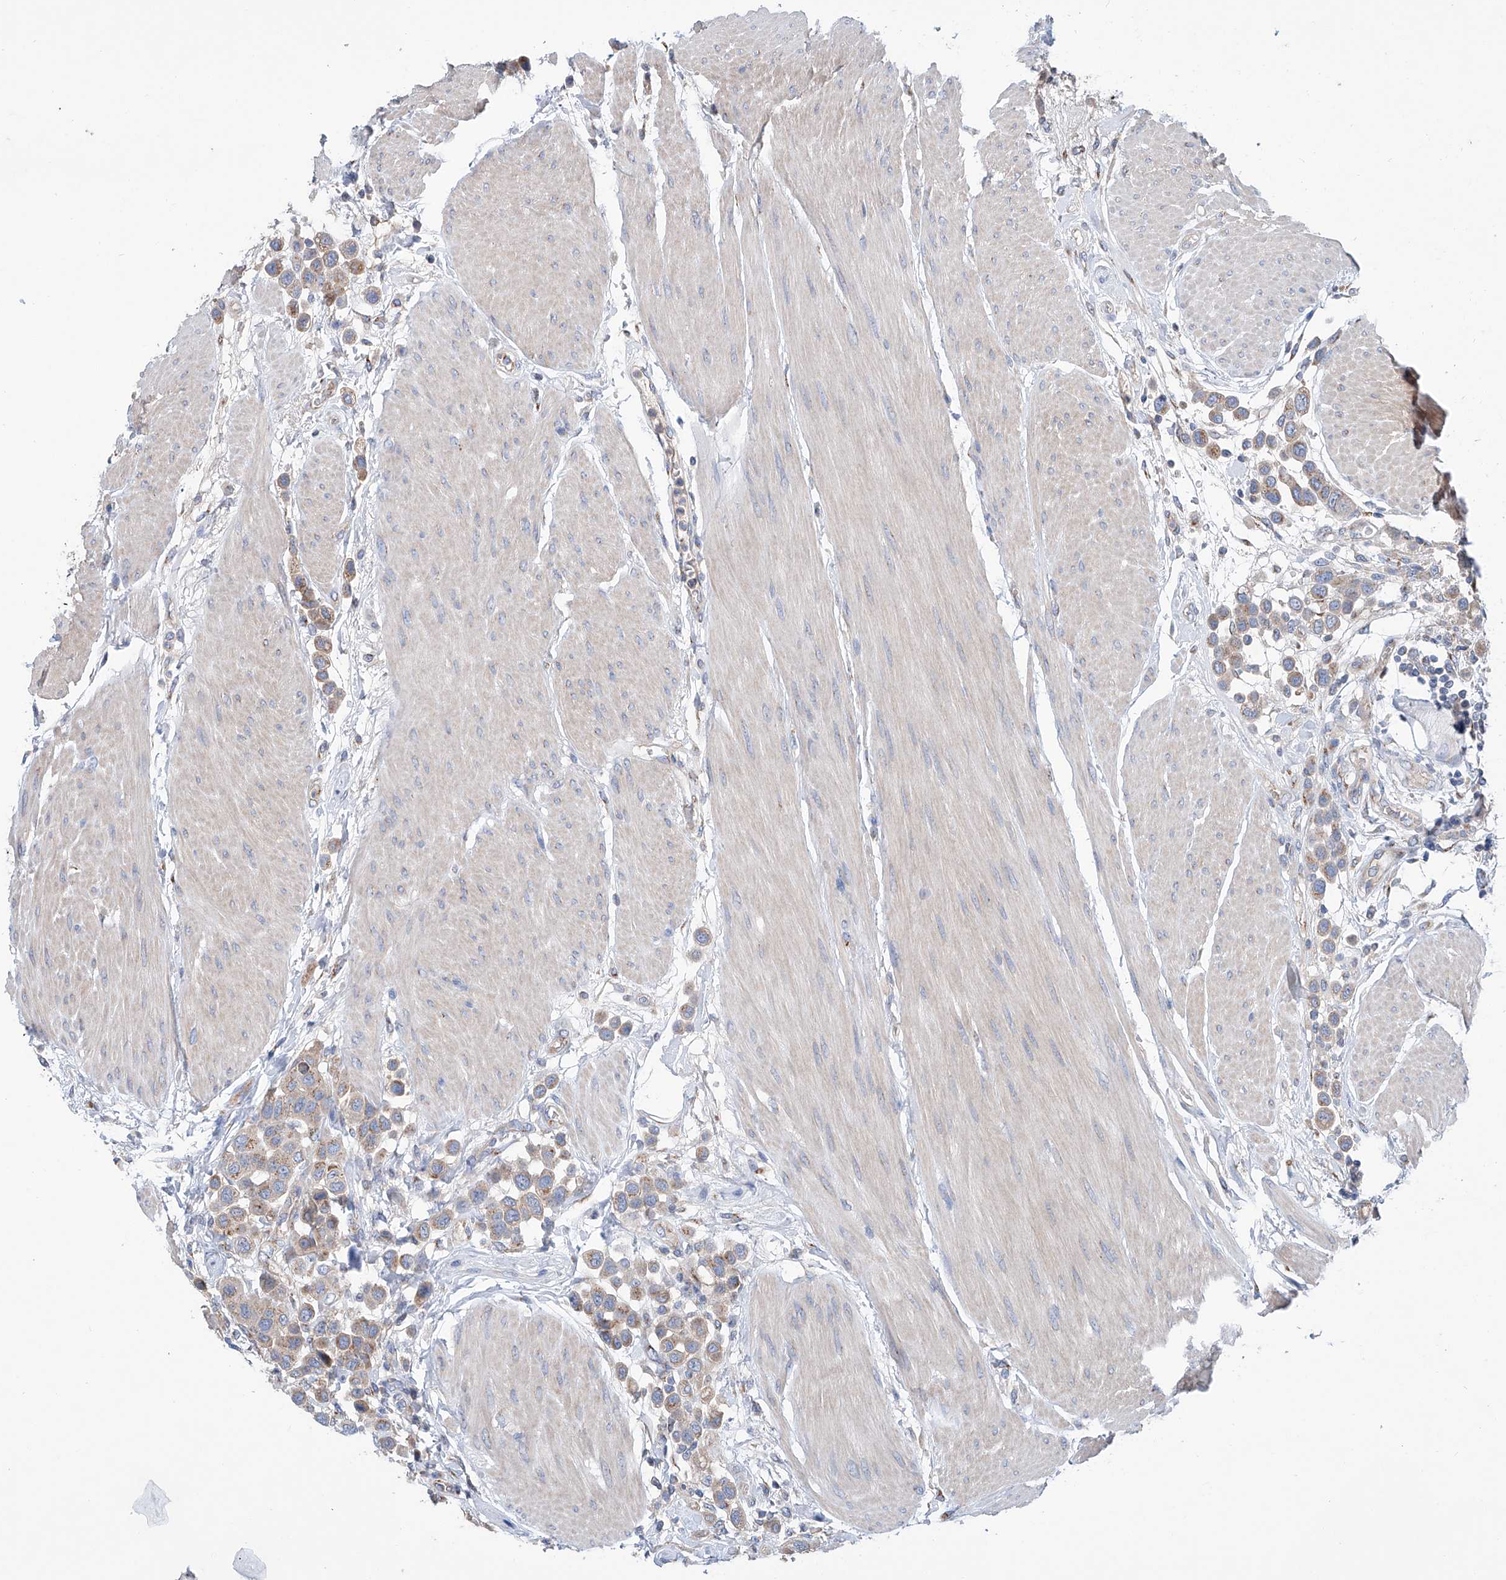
{"staining": {"intensity": "weak", "quantity": ">75%", "location": "cytoplasmic/membranous"}, "tissue": "urothelial cancer", "cell_type": "Tumor cells", "image_type": "cancer", "snomed": [{"axis": "morphology", "description": "Urothelial carcinoma, High grade"}, {"axis": "topography", "description": "Urinary bladder"}], "caption": "Protein staining of high-grade urothelial carcinoma tissue exhibits weak cytoplasmic/membranous positivity in approximately >75% of tumor cells.", "gene": "SLC22A7", "patient": {"sex": "male", "age": 50}}